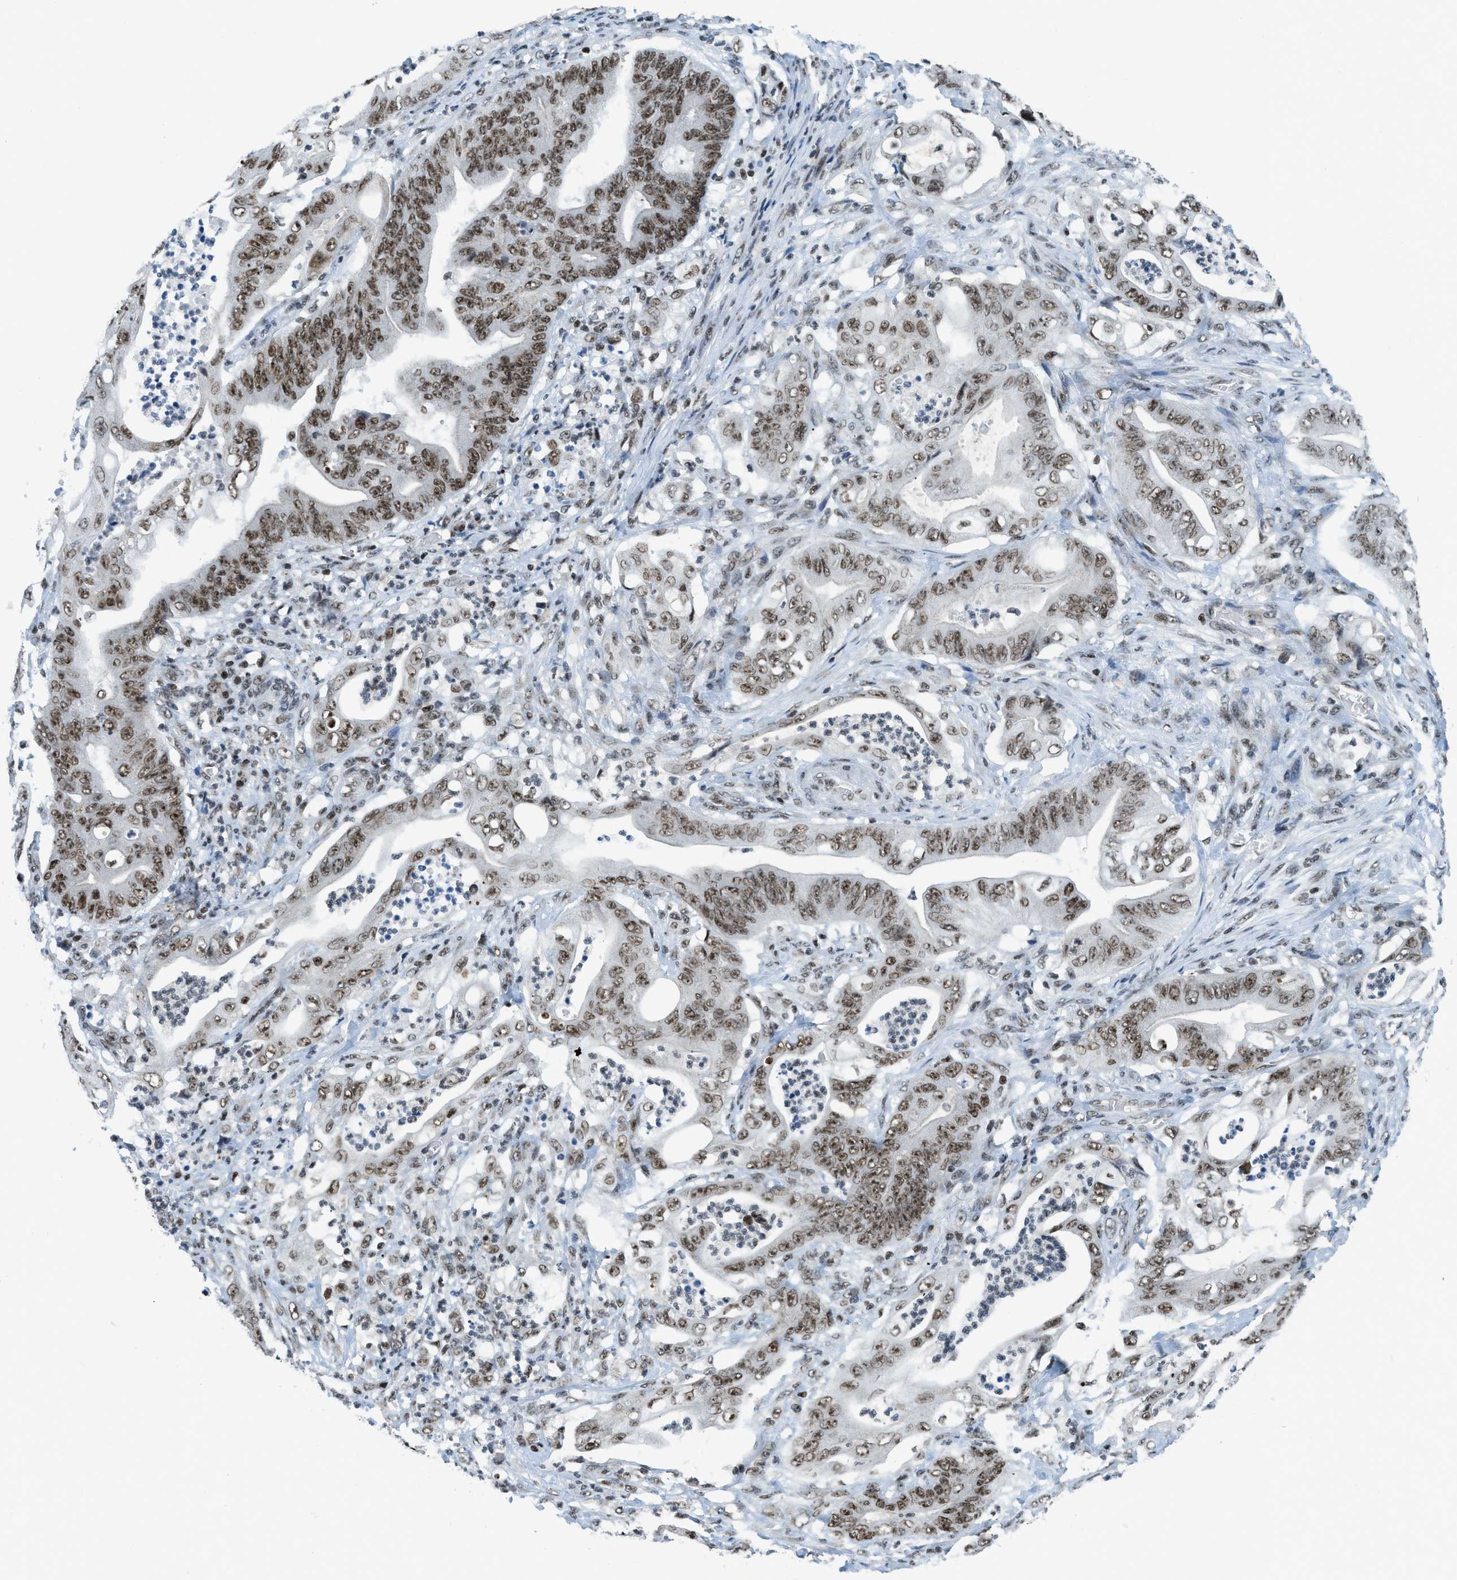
{"staining": {"intensity": "moderate", "quantity": ">75%", "location": "nuclear"}, "tissue": "stomach cancer", "cell_type": "Tumor cells", "image_type": "cancer", "snomed": [{"axis": "morphology", "description": "Adenocarcinoma, NOS"}, {"axis": "topography", "description": "Stomach"}], "caption": "Immunohistochemical staining of human adenocarcinoma (stomach) demonstrates moderate nuclear protein staining in about >75% of tumor cells. (Stains: DAB (3,3'-diaminobenzidine) in brown, nuclei in blue, Microscopy: brightfield microscopy at high magnification).", "gene": "RAD51B", "patient": {"sex": "female", "age": 73}}